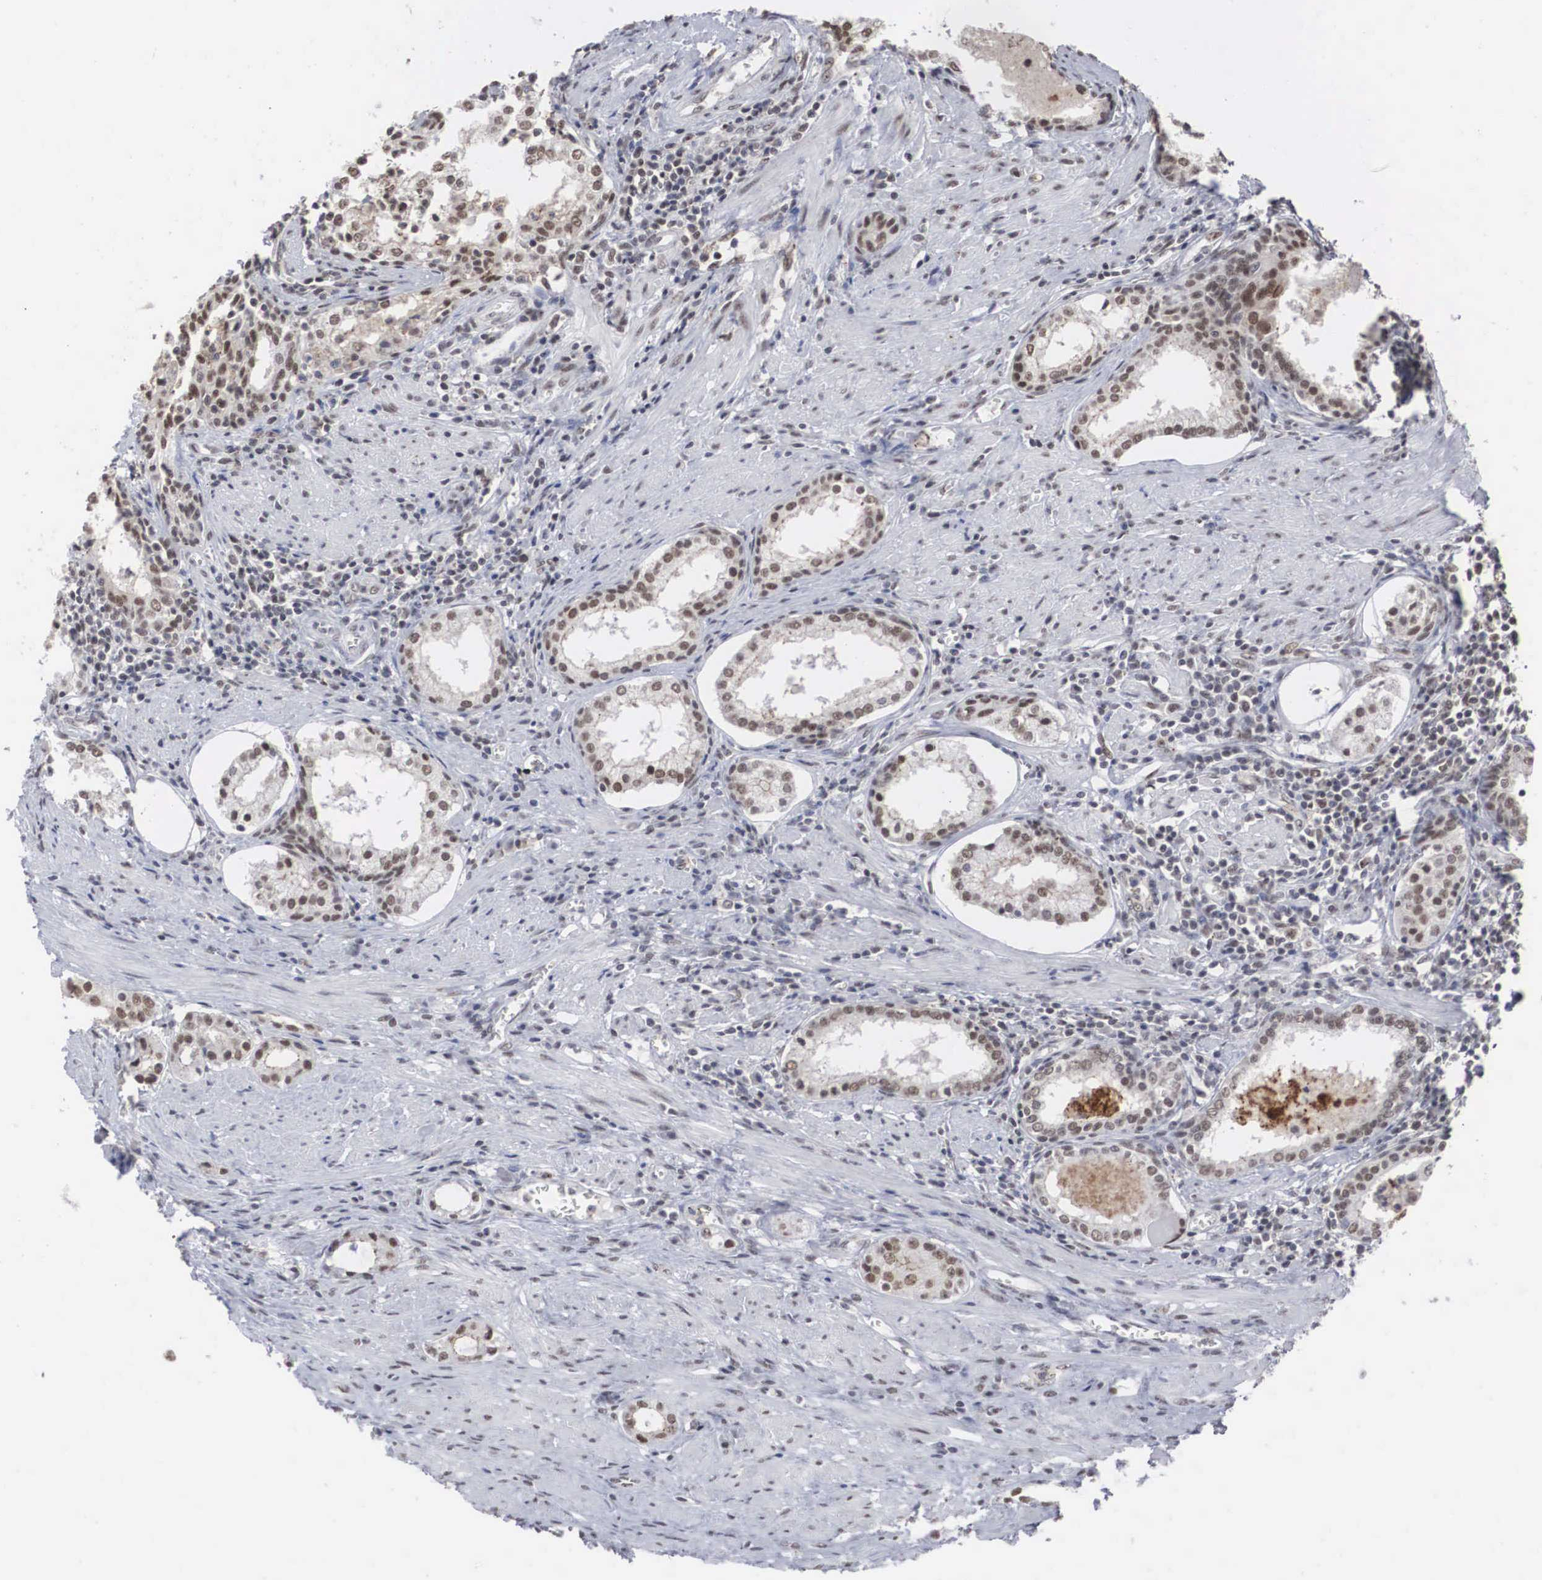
{"staining": {"intensity": "moderate", "quantity": "25%-75%", "location": "nuclear"}, "tissue": "prostate cancer", "cell_type": "Tumor cells", "image_type": "cancer", "snomed": [{"axis": "morphology", "description": "Adenocarcinoma, Medium grade"}, {"axis": "topography", "description": "Prostate"}], "caption": "Immunohistochemical staining of prostate cancer reveals medium levels of moderate nuclear protein staining in about 25%-75% of tumor cells.", "gene": "AUTS2", "patient": {"sex": "male", "age": 73}}